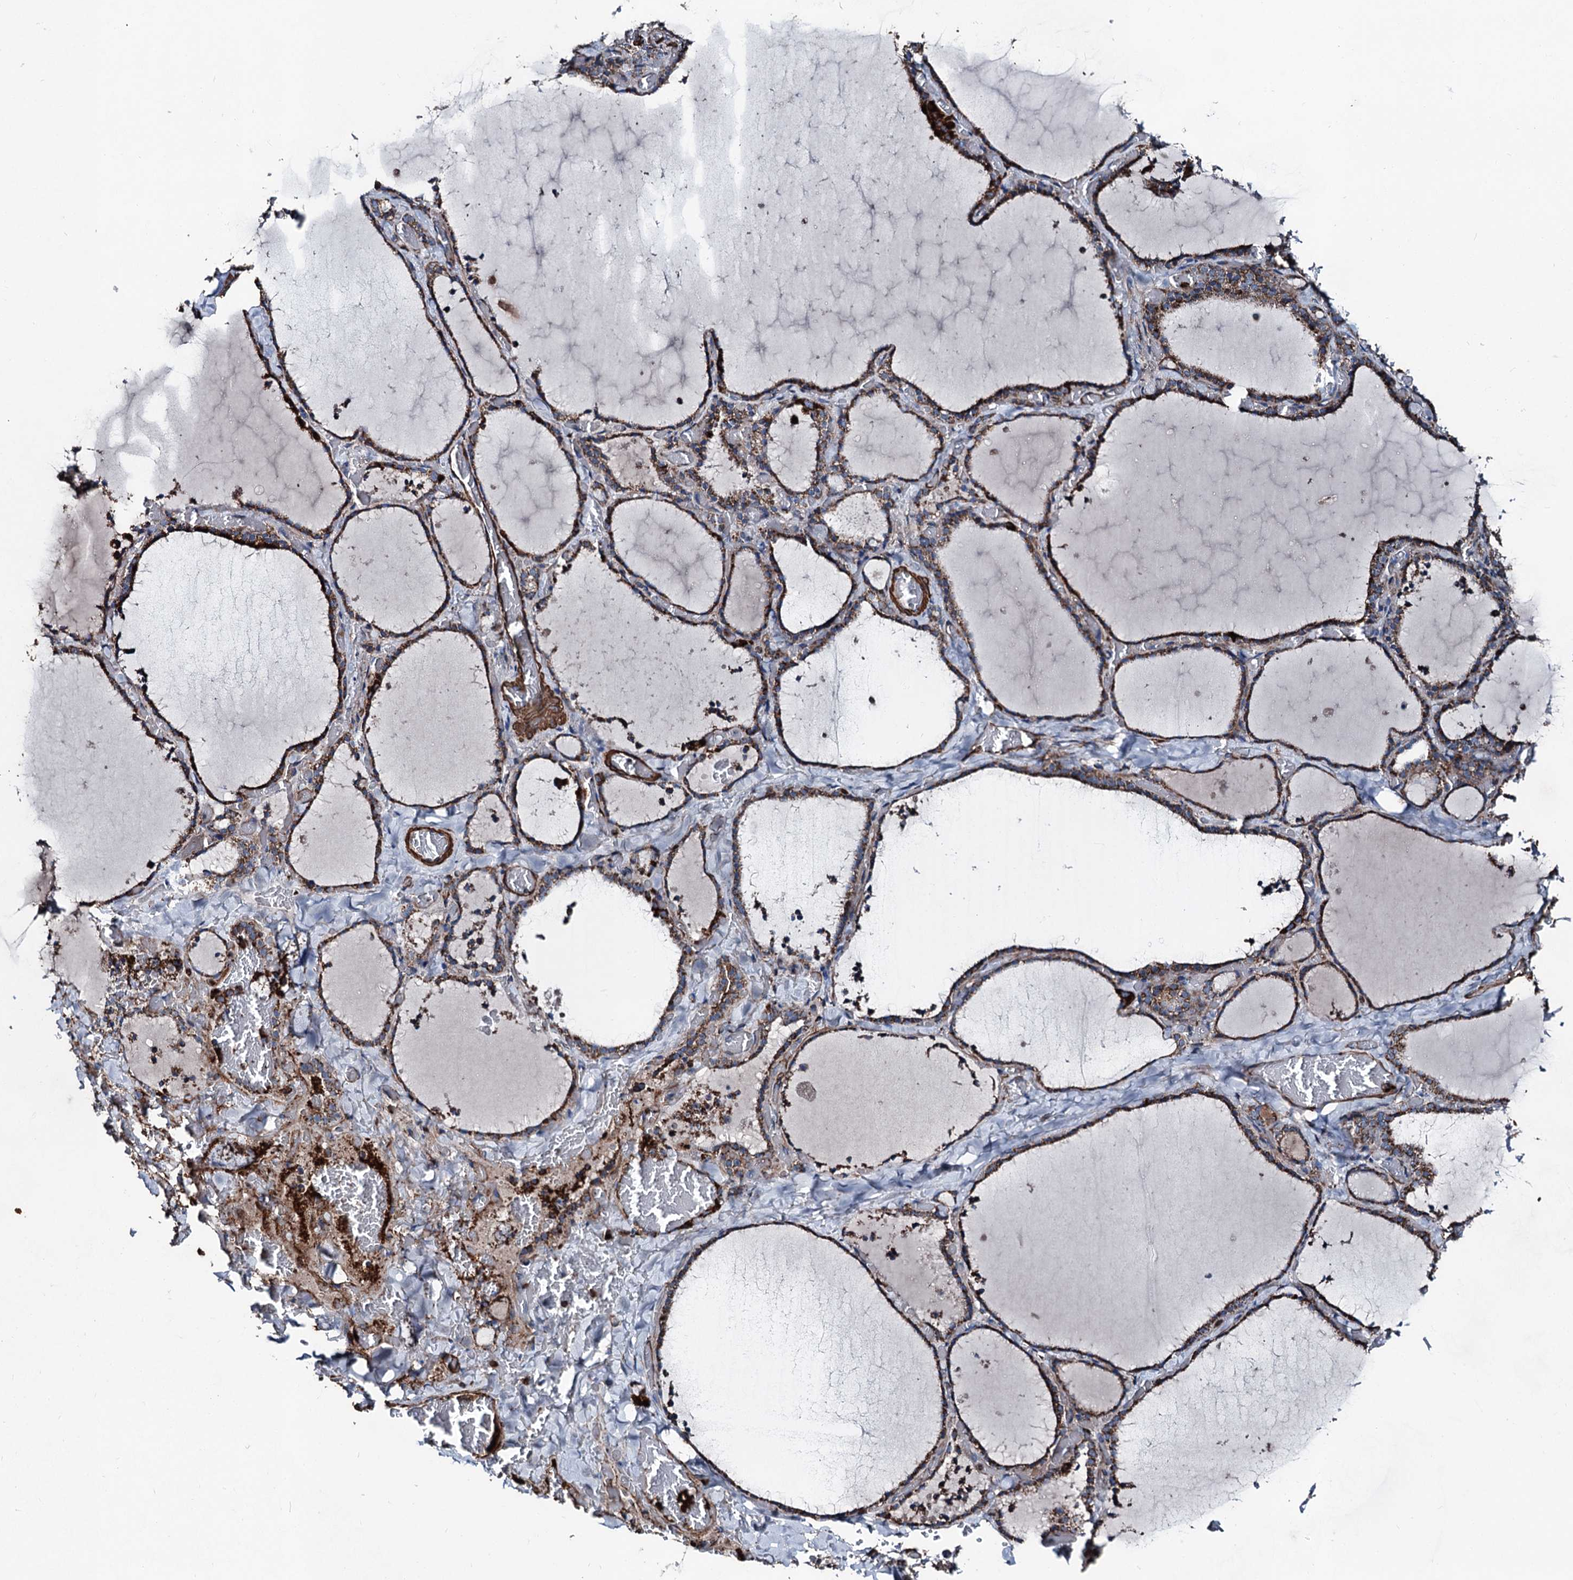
{"staining": {"intensity": "strong", "quantity": "25%-75%", "location": "cytoplasmic/membranous"}, "tissue": "thyroid gland", "cell_type": "Glandular cells", "image_type": "normal", "snomed": [{"axis": "morphology", "description": "Normal tissue, NOS"}, {"axis": "topography", "description": "Thyroid gland"}], "caption": "Immunohistochemistry (IHC) (DAB) staining of benign human thyroid gland displays strong cytoplasmic/membranous protein expression in approximately 25%-75% of glandular cells. The protein of interest is stained brown, and the nuclei are stained in blue (DAB (3,3'-diaminobenzidine) IHC with brightfield microscopy, high magnification).", "gene": "DDIAS", "patient": {"sex": "female", "age": 22}}